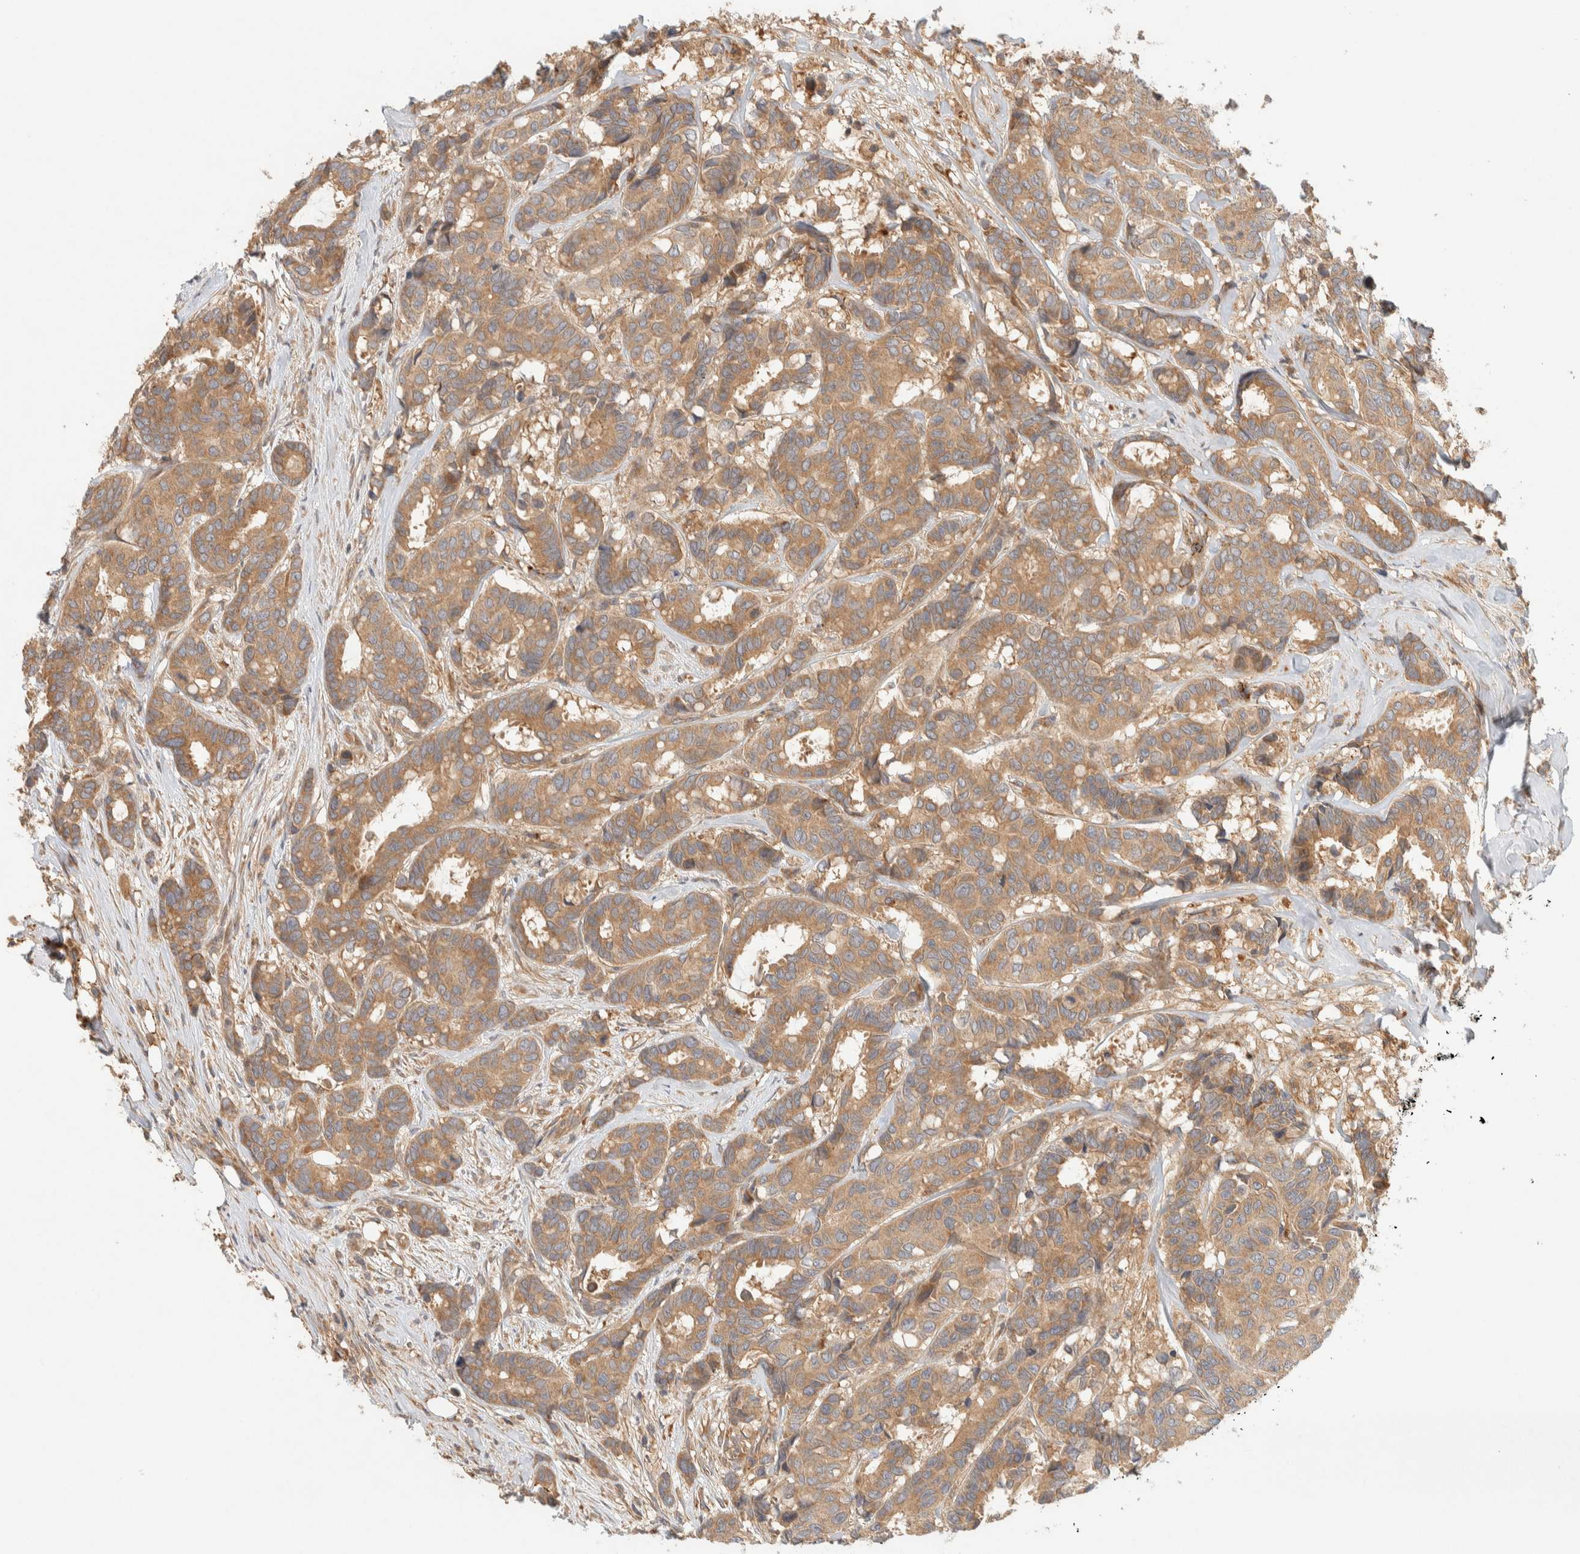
{"staining": {"intensity": "moderate", "quantity": ">75%", "location": "cytoplasmic/membranous"}, "tissue": "breast cancer", "cell_type": "Tumor cells", "image_type": "cancer", "snomed": [{"axis": "morphology", "description": "Duct carcinoma"}, {"axis": "topography", "description": "Breast"}], "caption": "Immunohistochemistry (DAB) staining of human breast cancer (infiltrating ductal carcinoma) exhibits moderate cytoplasmic/membranous protein staining in approximately >75% of tumor cells.", "gene": "FAM167A", "patient": {"sex": "female", "age": 87}}